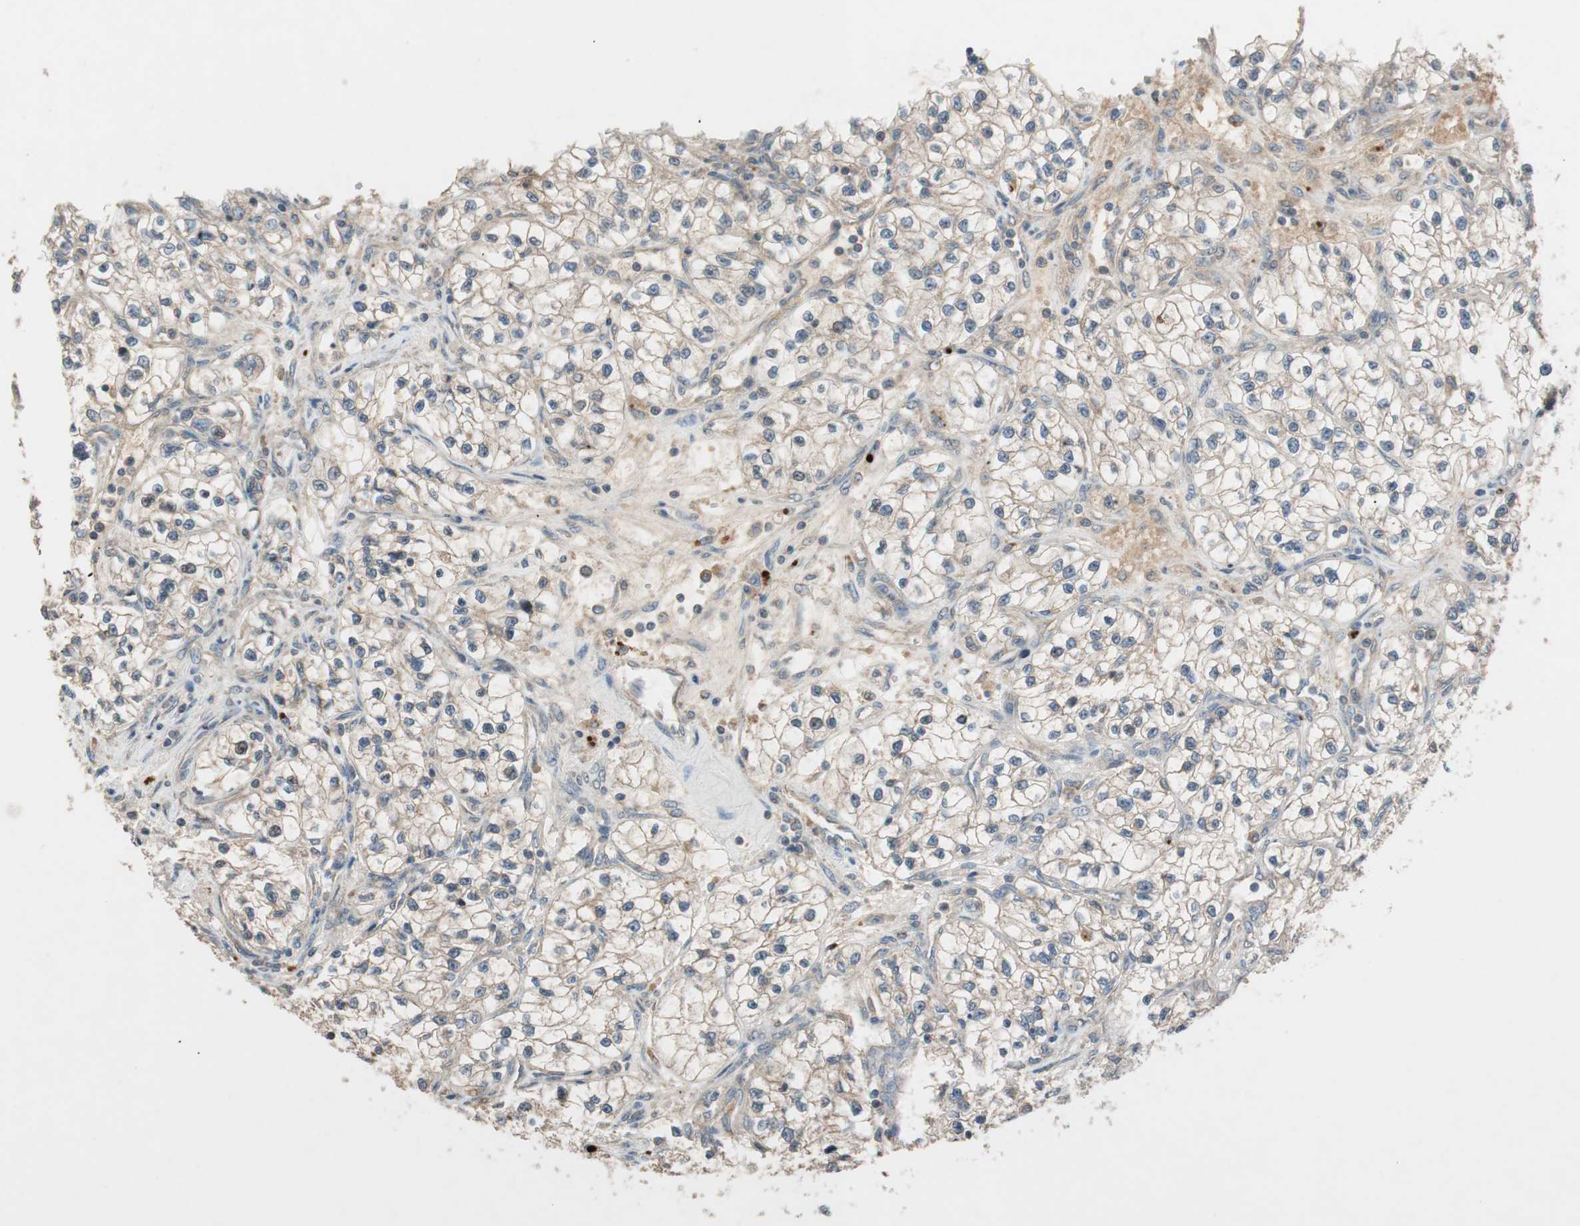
{"staining": {"intensity": "weak", "quantity": ">75%", "location": "cytoplasmic/membranous"}, "tissue": "renal cancer", "cell_type": "Tumor cells", "image_type": "cancer", "snomed": [{"axis": "morphology", "description": "Adenocarcinoma, NOS"}, {"axis": "topography", "description": "Kidney"}], "caption": "High-power microscopy captured an immunohistochemistry histopathology image of renal cancer, revealing weak cytoplasmic/membranous staining in about >75% of tumor cells.", "gene": "GLB1", "patient": {"sex": "female", "age": 57}}